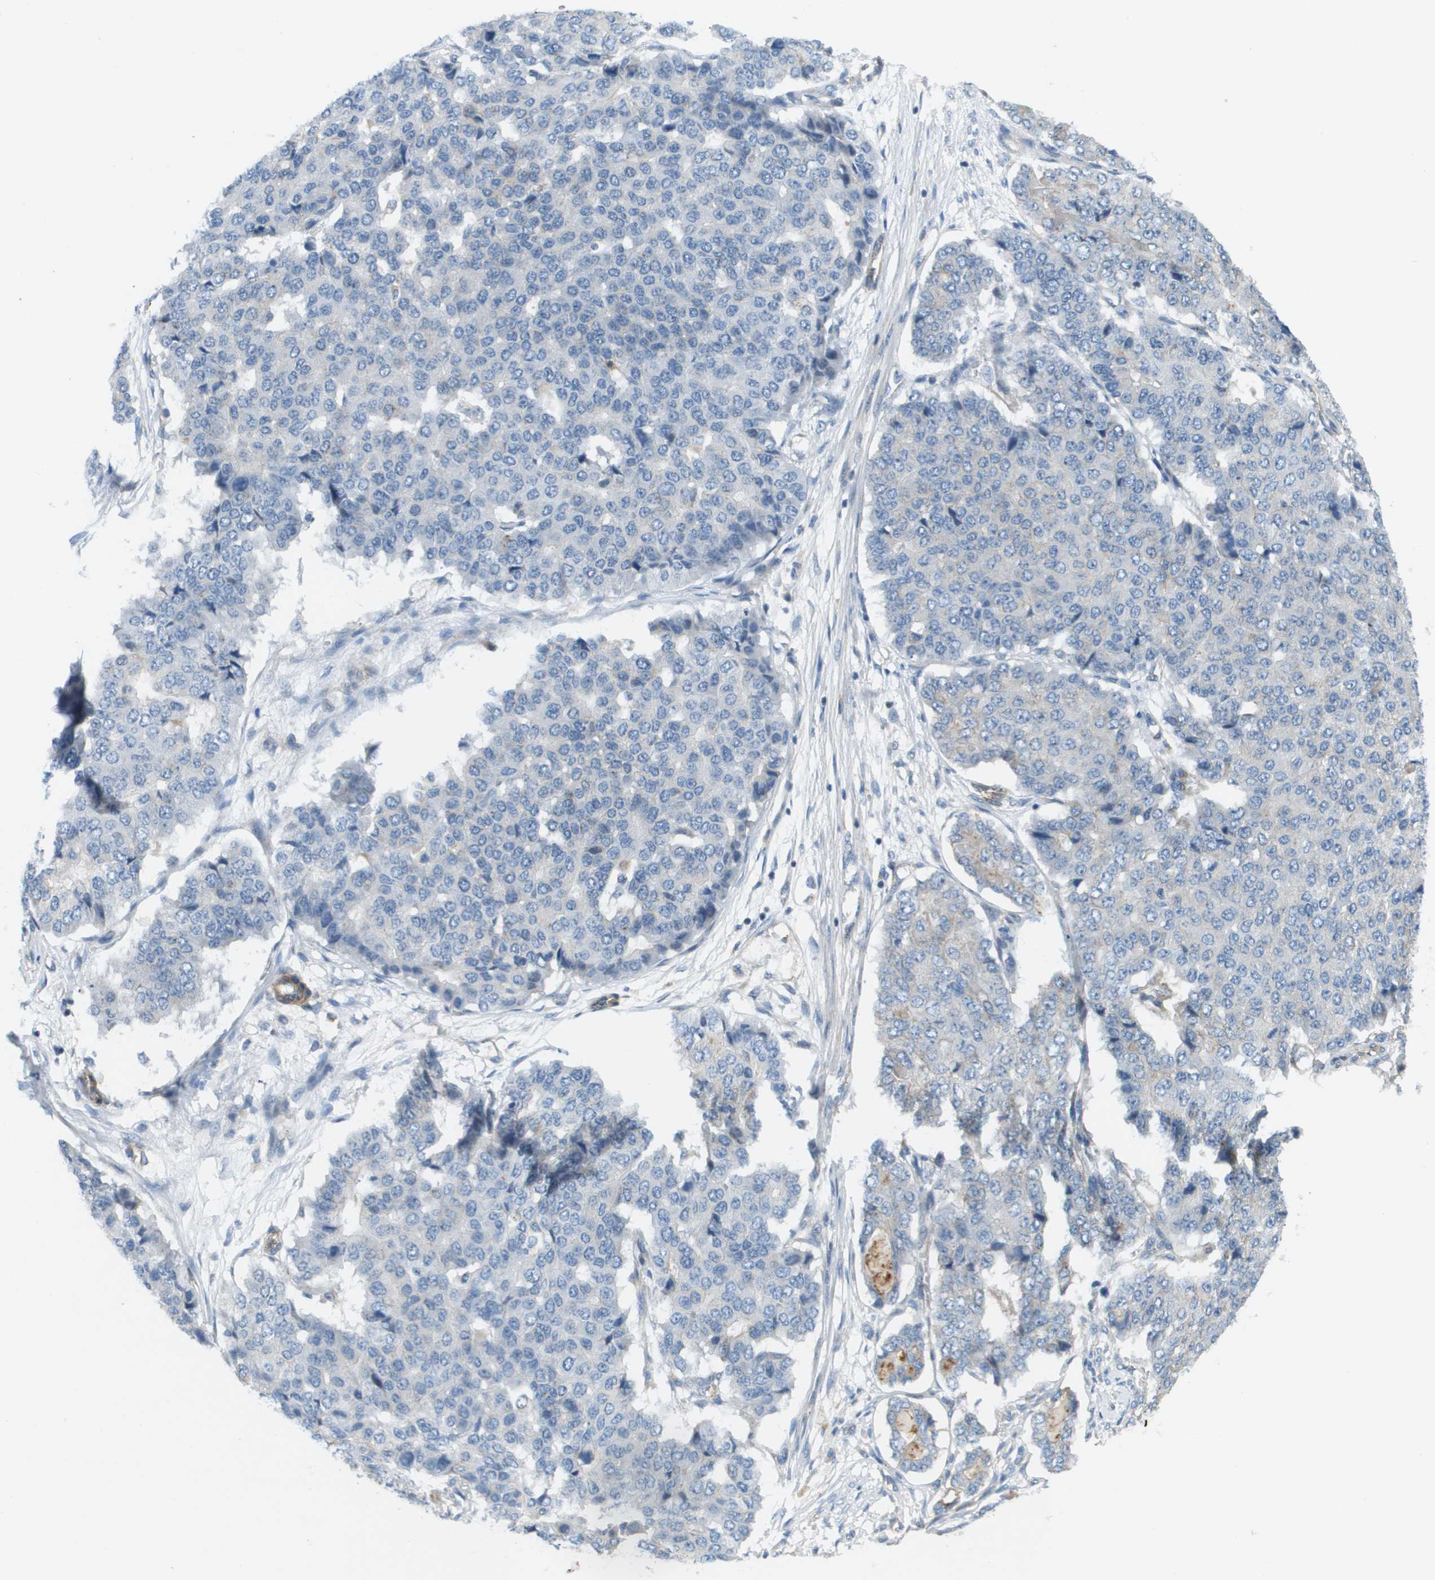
{"staining": {"intensity": "negative", "quantity": "none", "location": "none"}, "tissue": "pancreatic cancer", "cell_type": "Tumor cells", "image_type": "cancer", "snomed": [{"axis": "morphology", "description": "Adenocarcinoma, NOS"}, {"axis": "topography", "description": "Pancreas"}], "caption": "Immunohistochemistry (IHC) of human pancreatic cancer reveals no positivity in tumor cells.", "gene": "MYH11", "patient": {"sex": "male", "age": 50}}